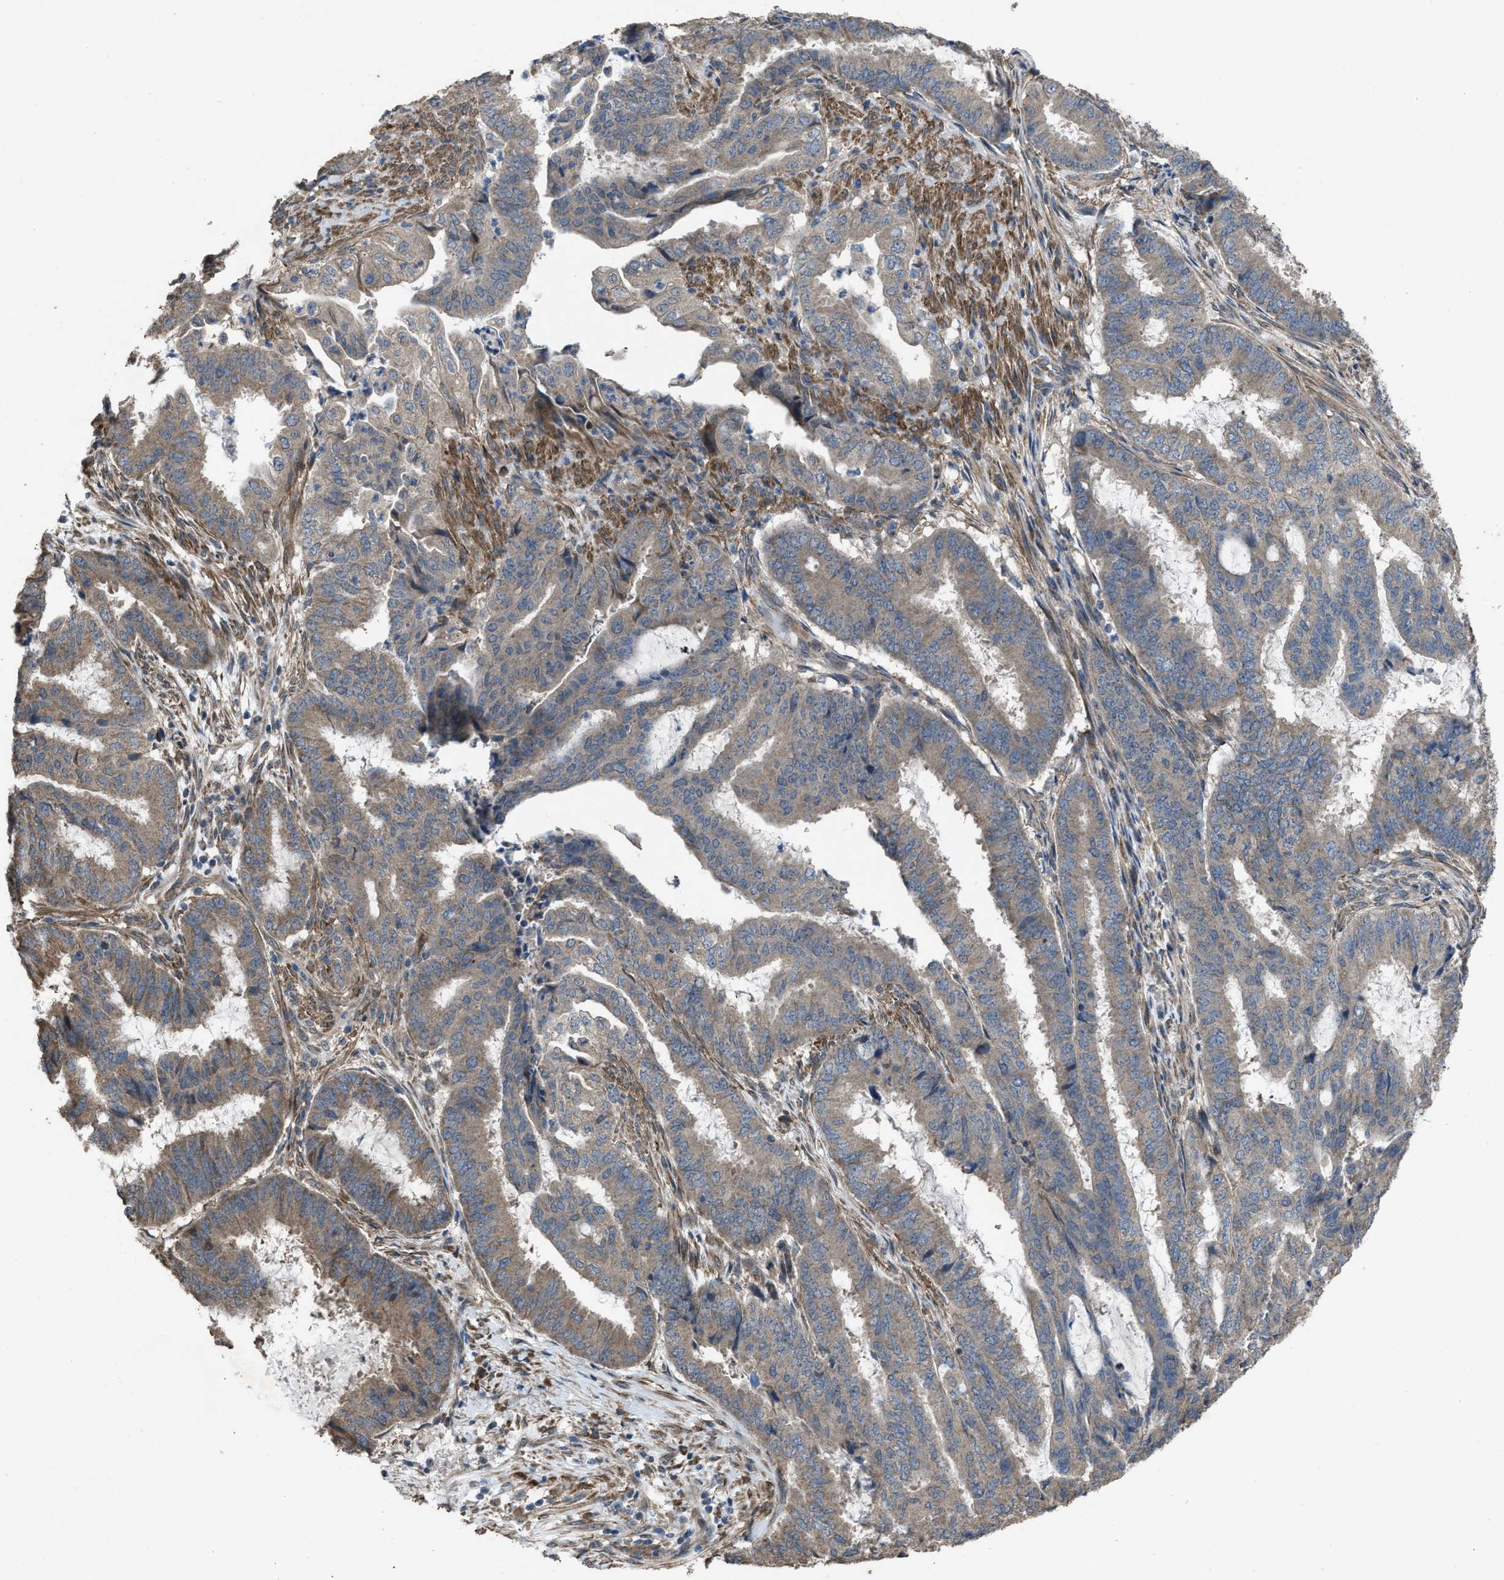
{"staining": {"intensity": "weak", "quantity": ">75%", "location": "cytoplasmic/membranous"}, "tissue": "endometrial cancer", "cell_type": "Tumor cells", "image_type": "cancer", "snomed": [{"axis": "morphology", "description": "Adenocarcinoma, NOS"}, {"axis": "topography", "description": "Endometrium"}], "caption": "A histopathology image showing weak cytoplasmic/membranous positivity in about >75% of tumor cells in endometrial cancer, as visualized by brown immunohistochemical staining.", "gene": "ARL6", "patient": {"sex": "female", "age": 51}}